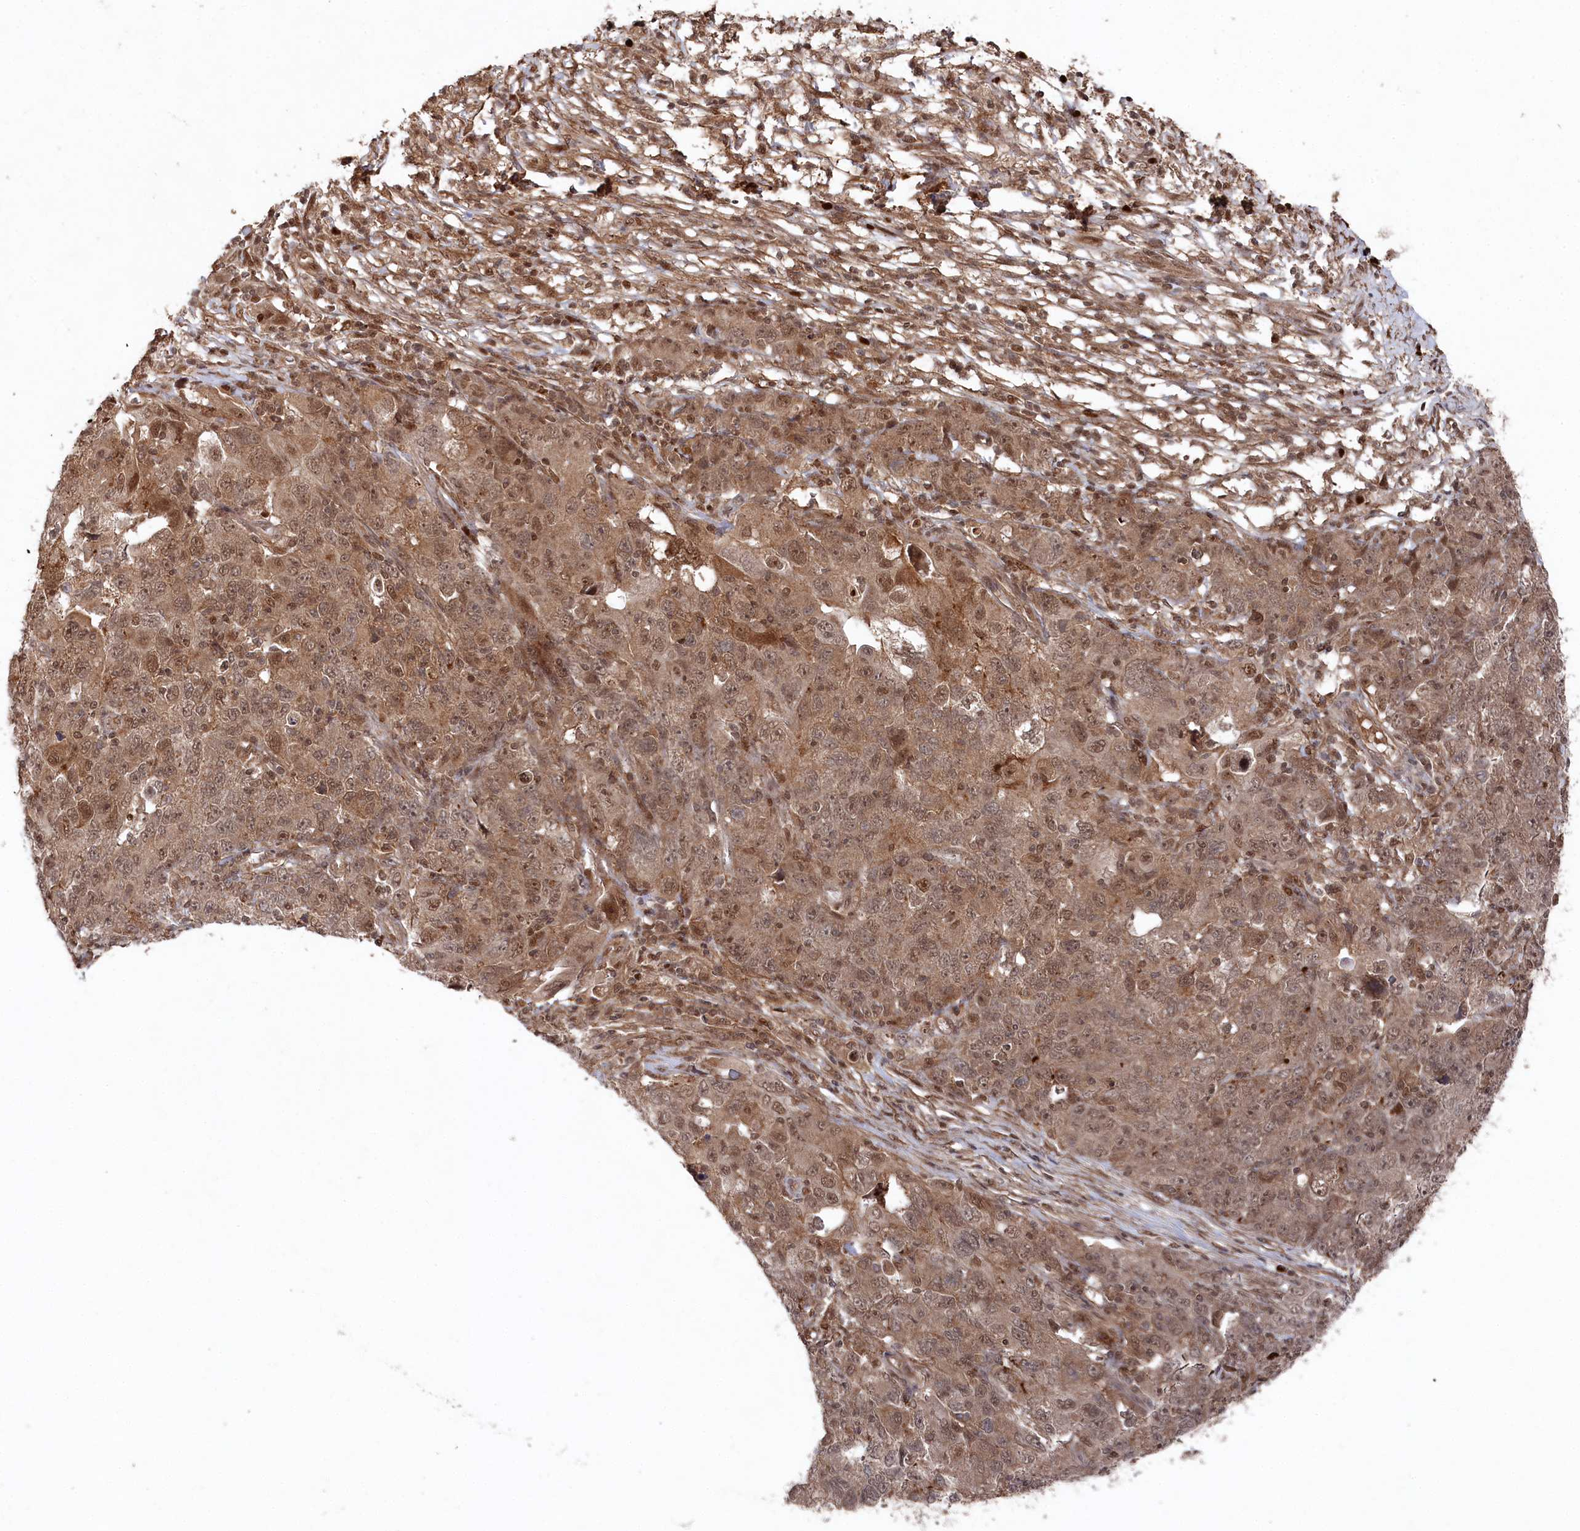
{"staining": {"intensity": "moderate", "quantity": ">75%", "location": "cytoplasmic/membranous,nuclear"}, "tissue": "ovarian cancer", "cell_type": "Tumor cells", "image_type": "cancer", "snomed": [{"axis": "morphology", "description": "Carcinoma, endometroid"}, {"axis": "topography", "description": "Ovary"}], "caption": "Protein expression analysis of human ovarian cancer reveals moderate cytoplasmic/membranous and nuclear staining in approximately >75% of tumor cells.", "gene": "BORCS7", "patient": {"sex": "female", "age": 42}}